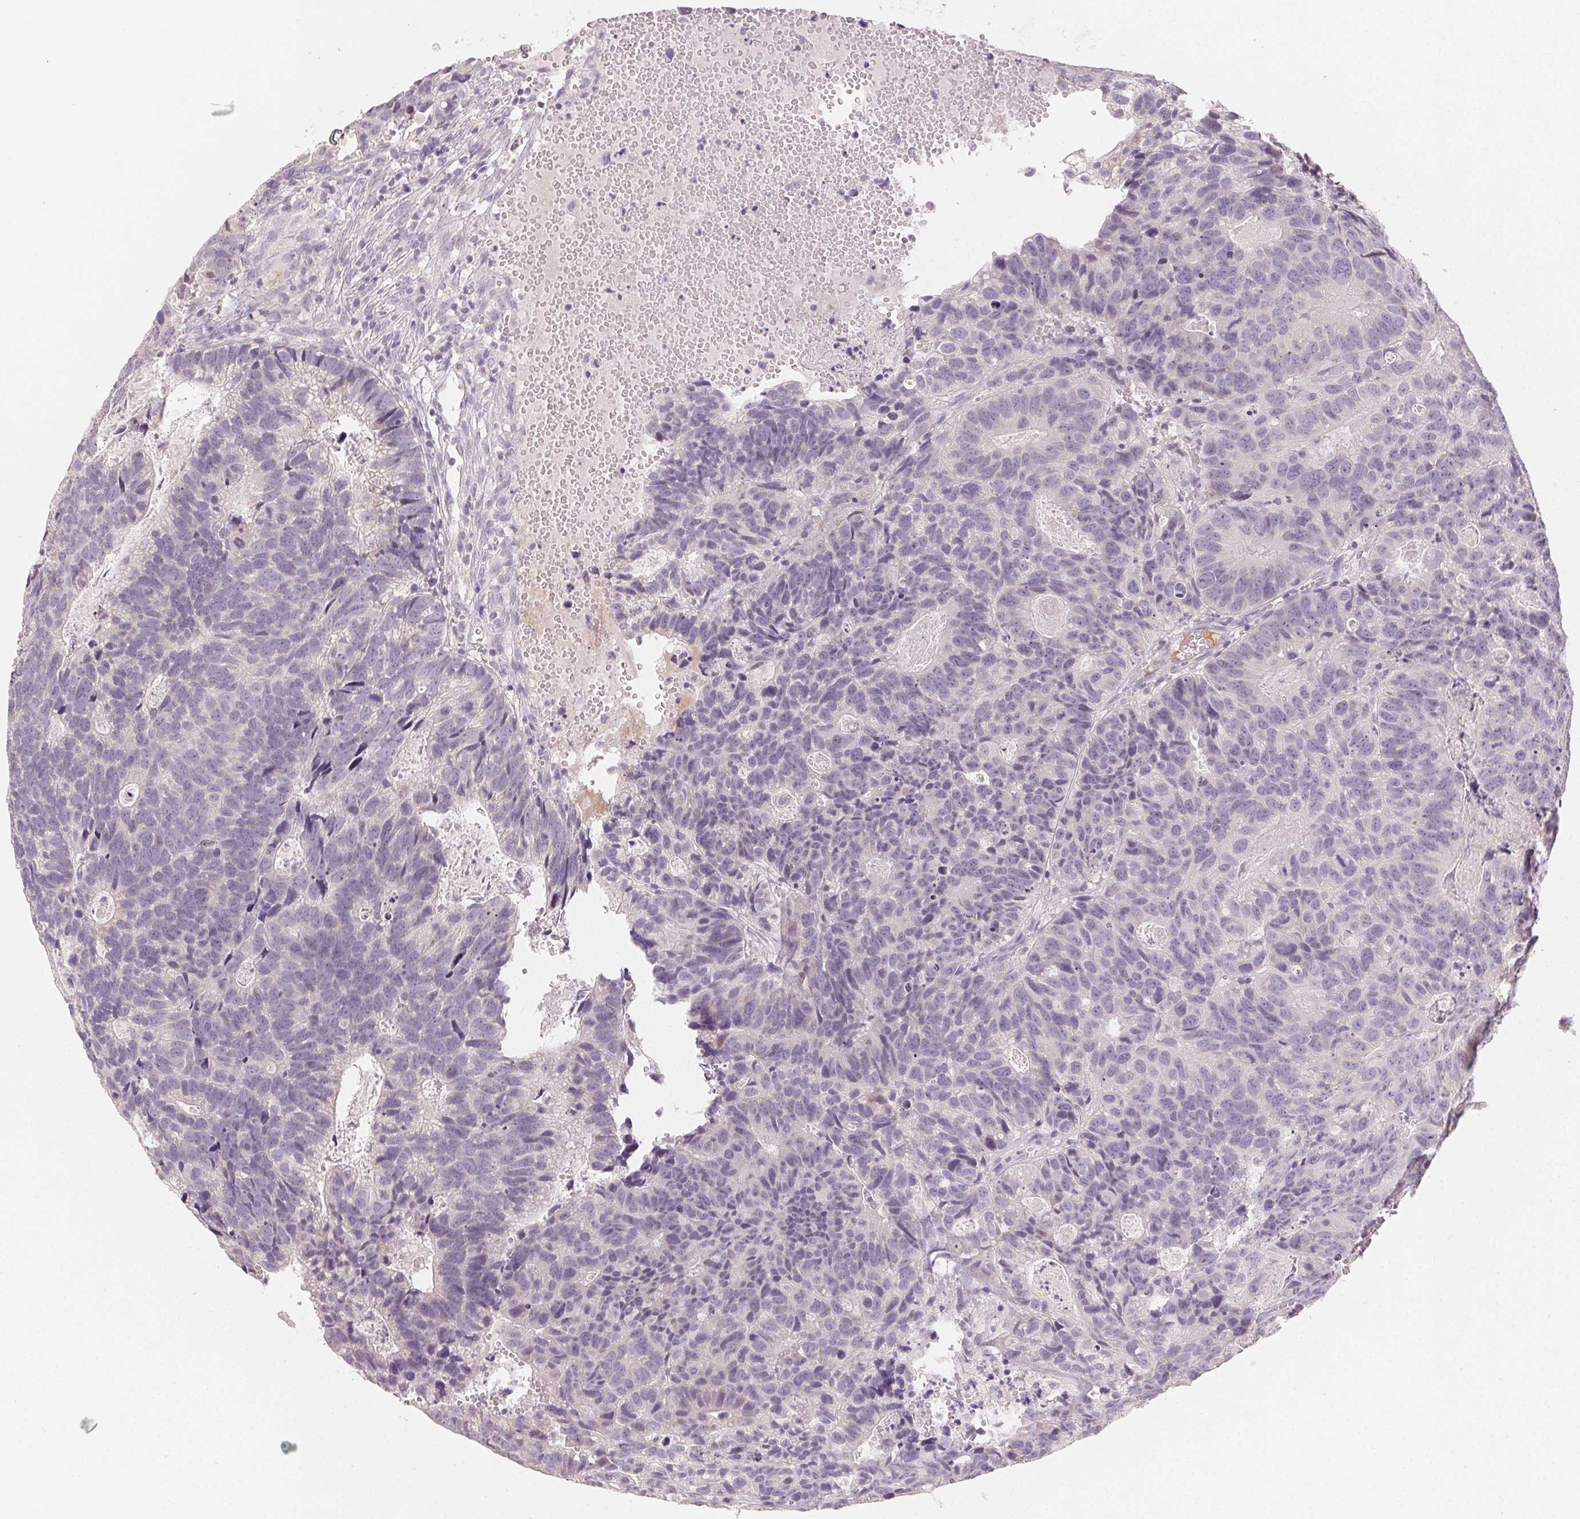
{"staining": {"intensity": "negative", "quantity": "none", "location": "none"}, "tissue": "head and neck cancer", "cell_type": "Tumor cells", "image_type": "cancer", "snomed": [{"axis": "morphology", "description": "Adenocarcinoma, NOS"}, {"axis": "topography", "description": "Head-Neck"}], "caption": "The micrograph exhibits no significant expression in tumor cells of head and neck cancer (adenocarcinoma).", "gene": "LVRN", "patient": {"sex": "male", "age": 62}}